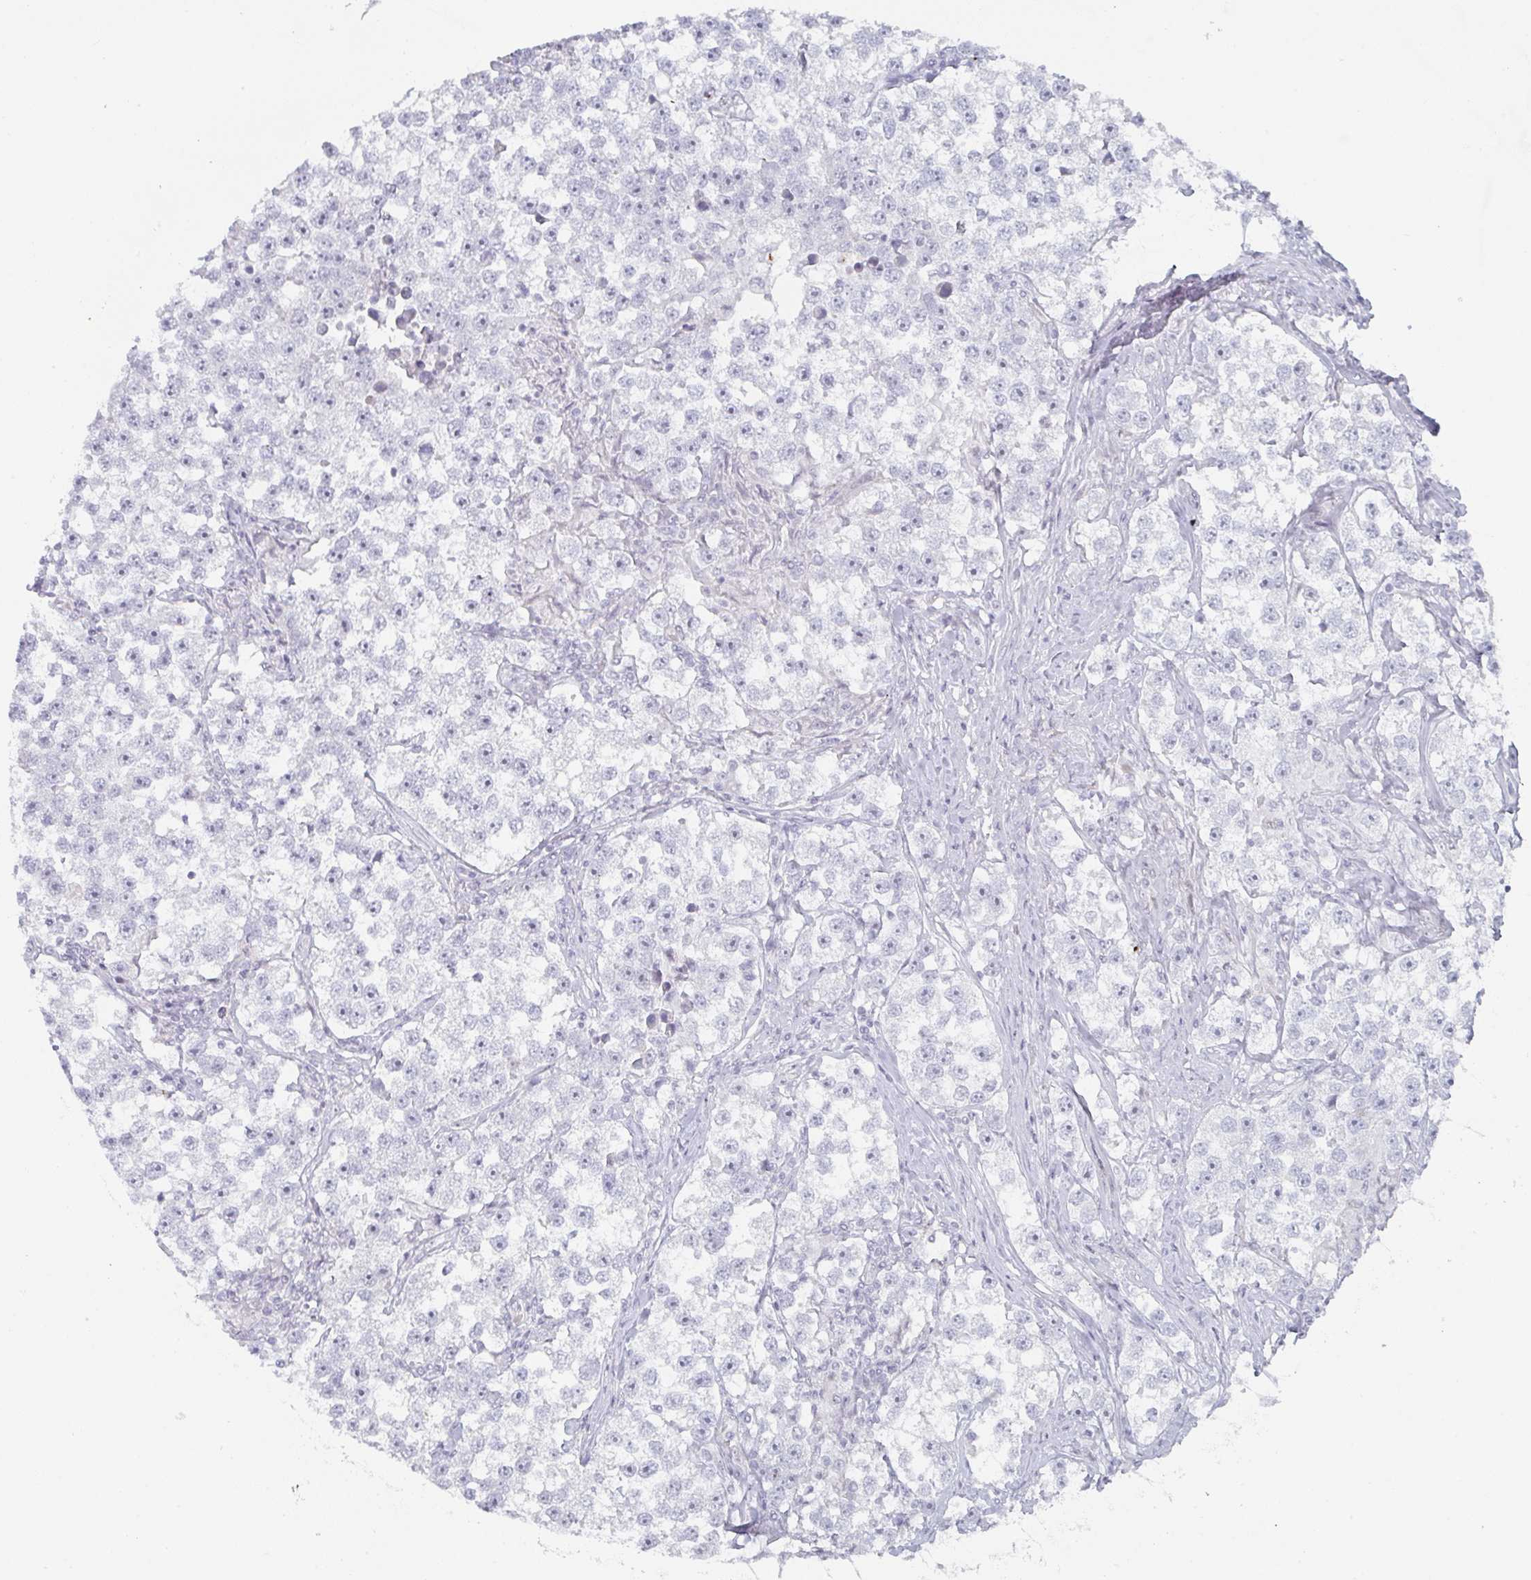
{"staining": {"intensity": "negative", "quantity": "none", "location": "none"}, "tissue": "testis cancer", "cell_type": "Tumor cells", "image_type": "cancer", "snomed": [{"axis": "morphology", "description": "Seminoma, NOS"}, {"axis": "topography", "description": "Testis"}], "caption": "The micrograph demonstrates no significant staining in tumor cells of testis cancer.", "gene": "POU2AF2", "patient": {"sex": "male", "age": 46}}